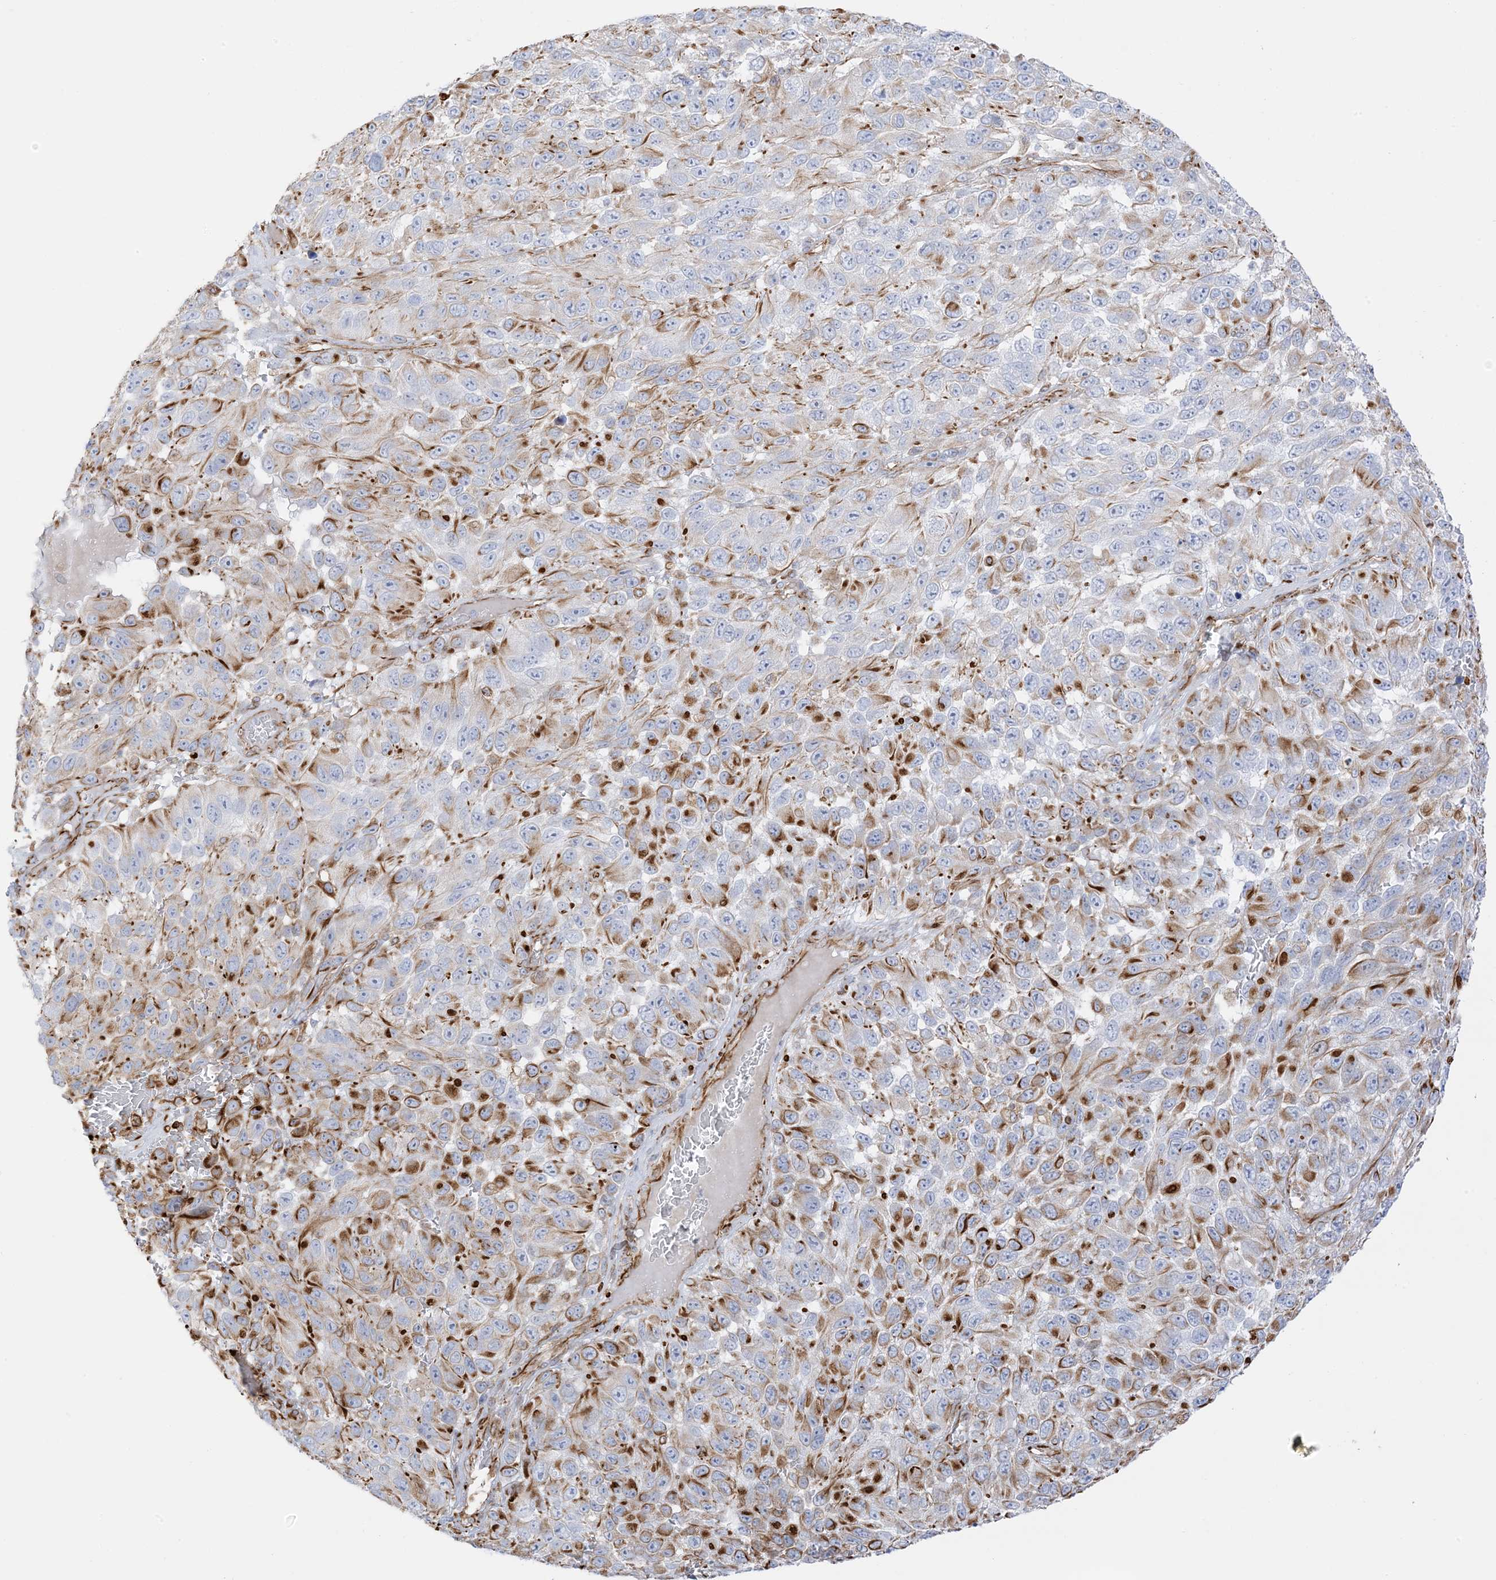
{"staining": {"intensity": "moderate", "quantity": "25%-75%", "location": "cytoplasmic/membranous"}, "tissue": "melanoma", "cell_type": "Tumor cells", "image_type": "cancer", "snomed": [{"axis": "morphology", "description": "Malignant melanoma, NOS"}, {"axis": "topography", "description": "Skin"}], "caption": "The histopathology image displays staining of malignant melanoma, revealing moderate cytoplasmic/membranous protein expression (brown color) within tumor cells.", "gene": "PID1", "patient": {"sex": "female", "age": 96}}